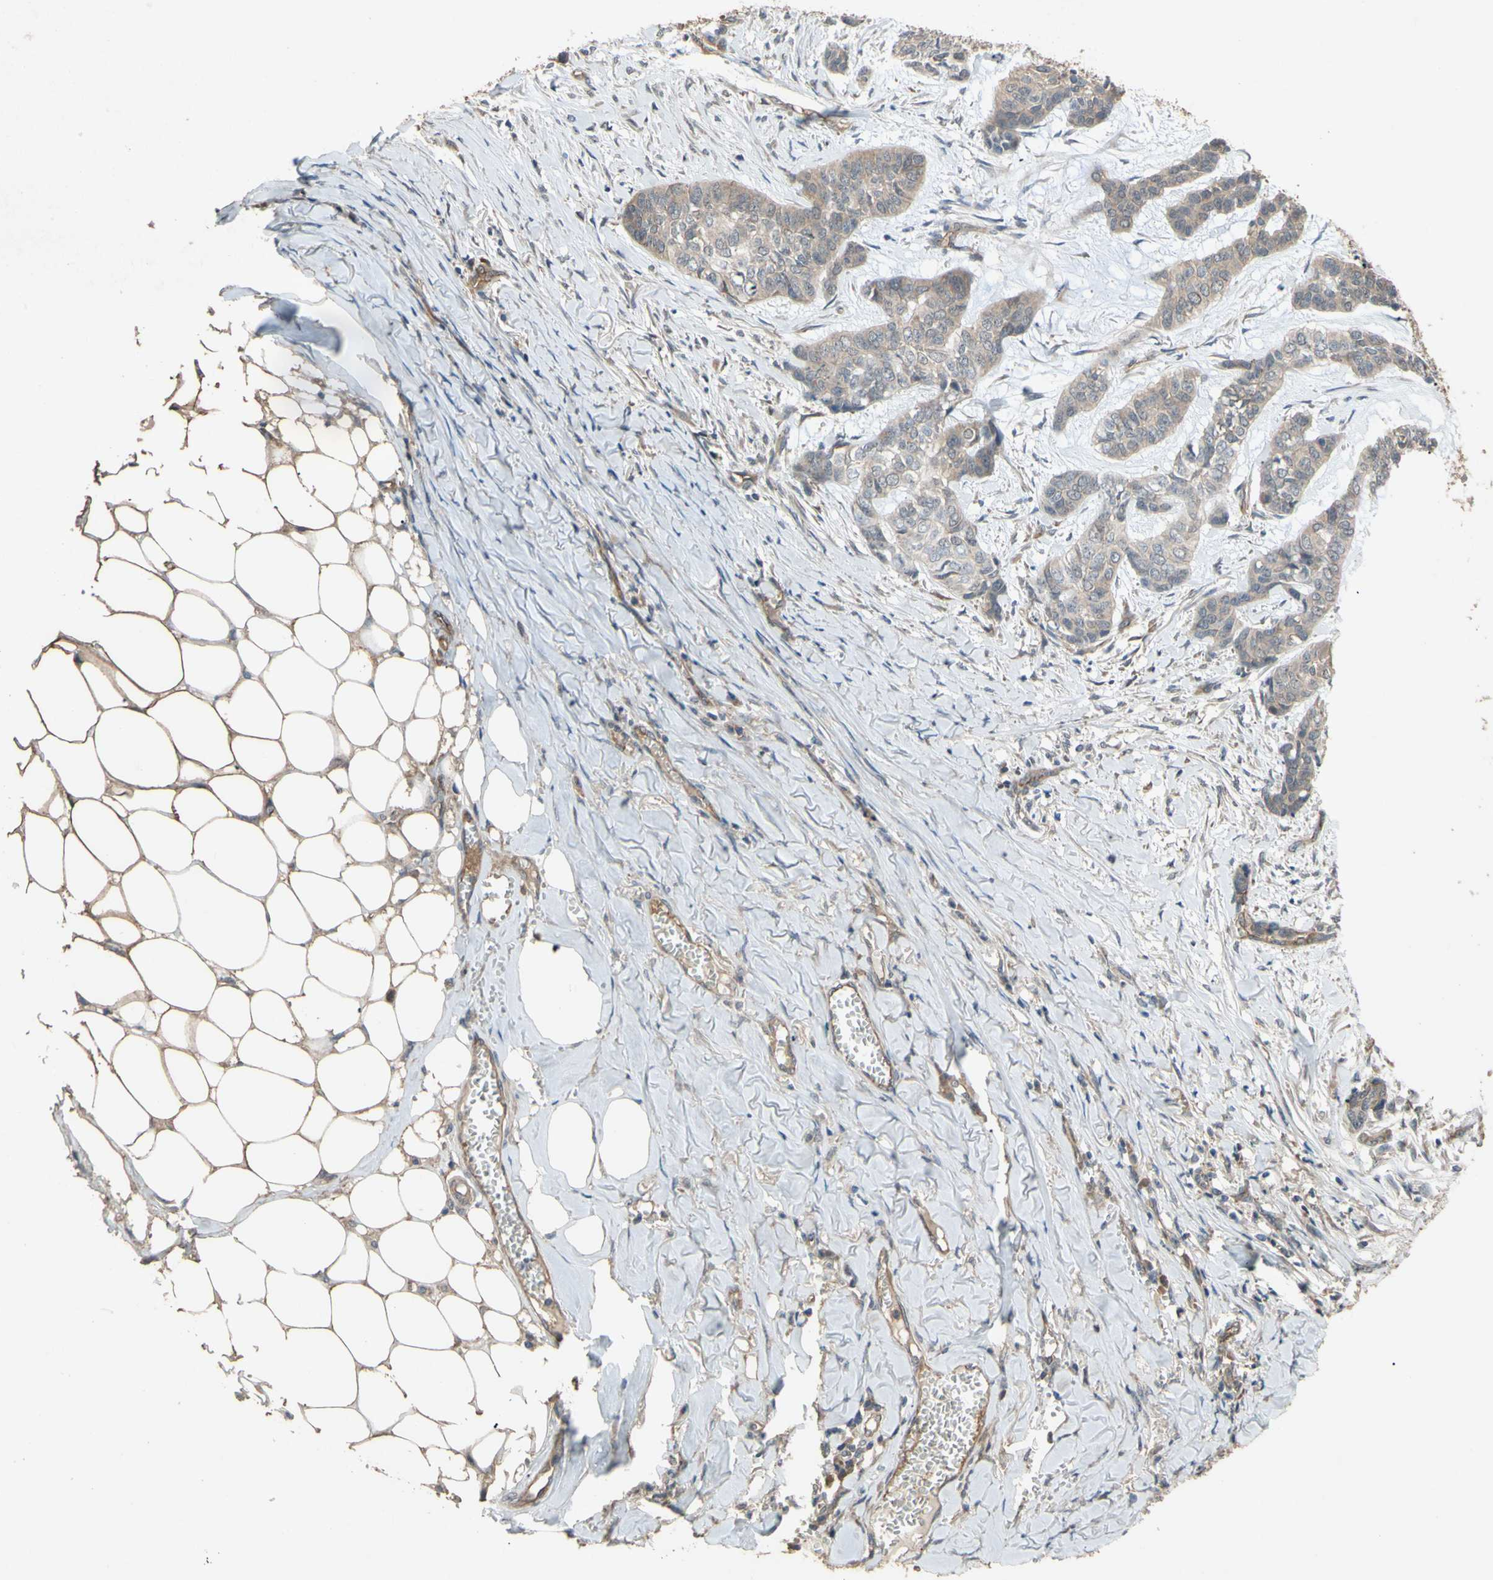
{"staining": {"intensity": "weak", "quantity": ">75%", "location": "cytoplasmic/membranous"}, "tissue": "skin cancer", "cell_type": "Tumor cells", "image_type": "cancer", "snomed": [{"axis": "morphology", "description": "Basal cell carcinoma"}, {"axis": "topography", "description": "Skin"}], "caption": "Tumor cells demonstrate low levels of weak cytoplasmic/membranous expression in about >75% of cells in human basal cell carcinoma (skin).", "gene": "SHROOM4", "patient": {"sex": "female", "age": 64}}